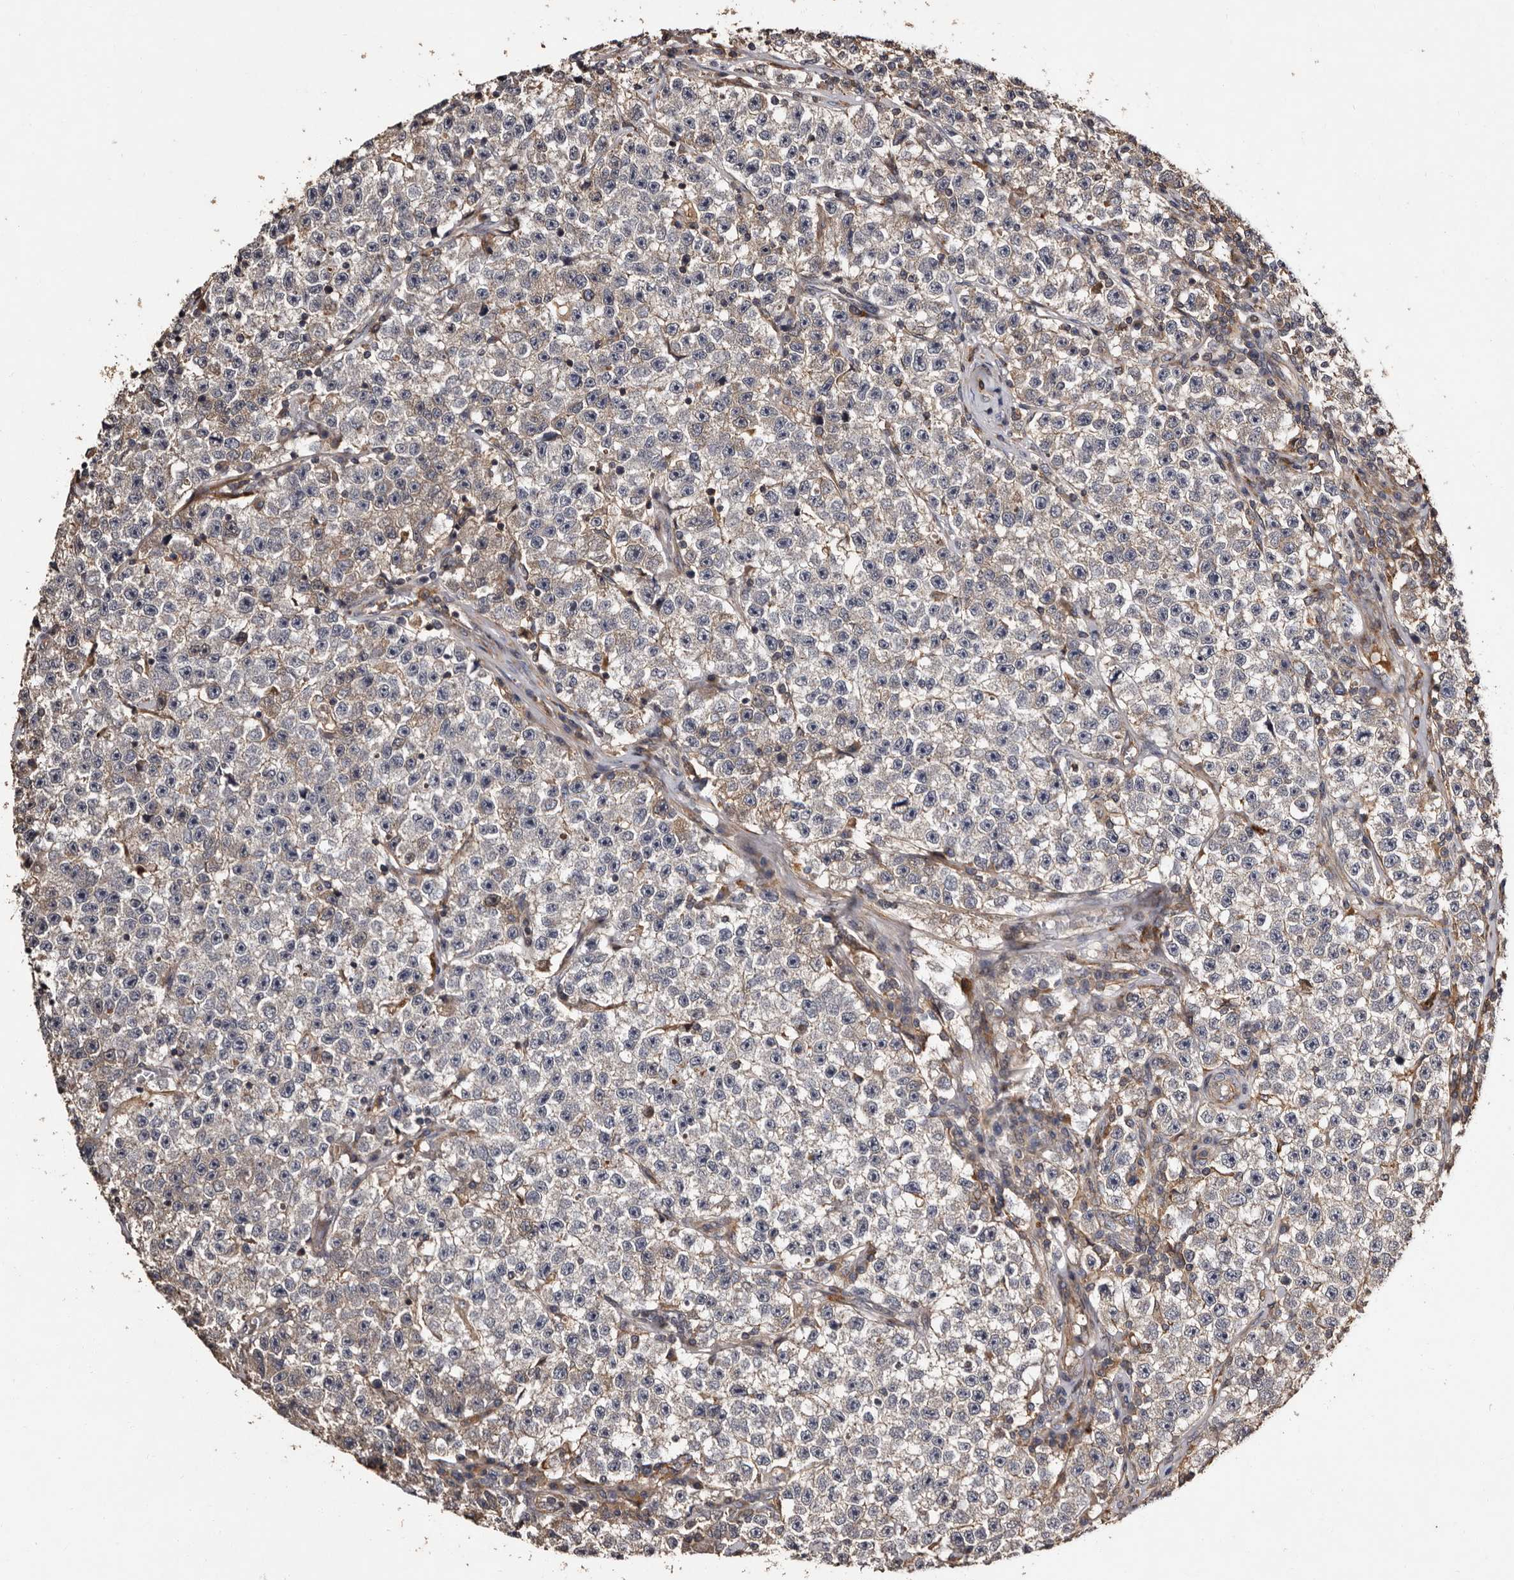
{"staining": {"intensity": "weak", "quantity": "<25%", "location": "cytoplasmic/membranous"}, "tissue": "testis cancer", "cell_type": "Tumor cells", "image_type": "cancer", "snomed": [{"axis": "morphology", "description": "Seminoma, NOS"}, {"axis": "topography", "description": "Testis"}], "caption": "Image shows no significant protein expression in tumor cells of seminoma (testis). (DAB immunohistochemistry (IHC) with hematoxylin counter stain).", "gene": "PRKD3", "patient": {"sex": "male", "age": 22}}